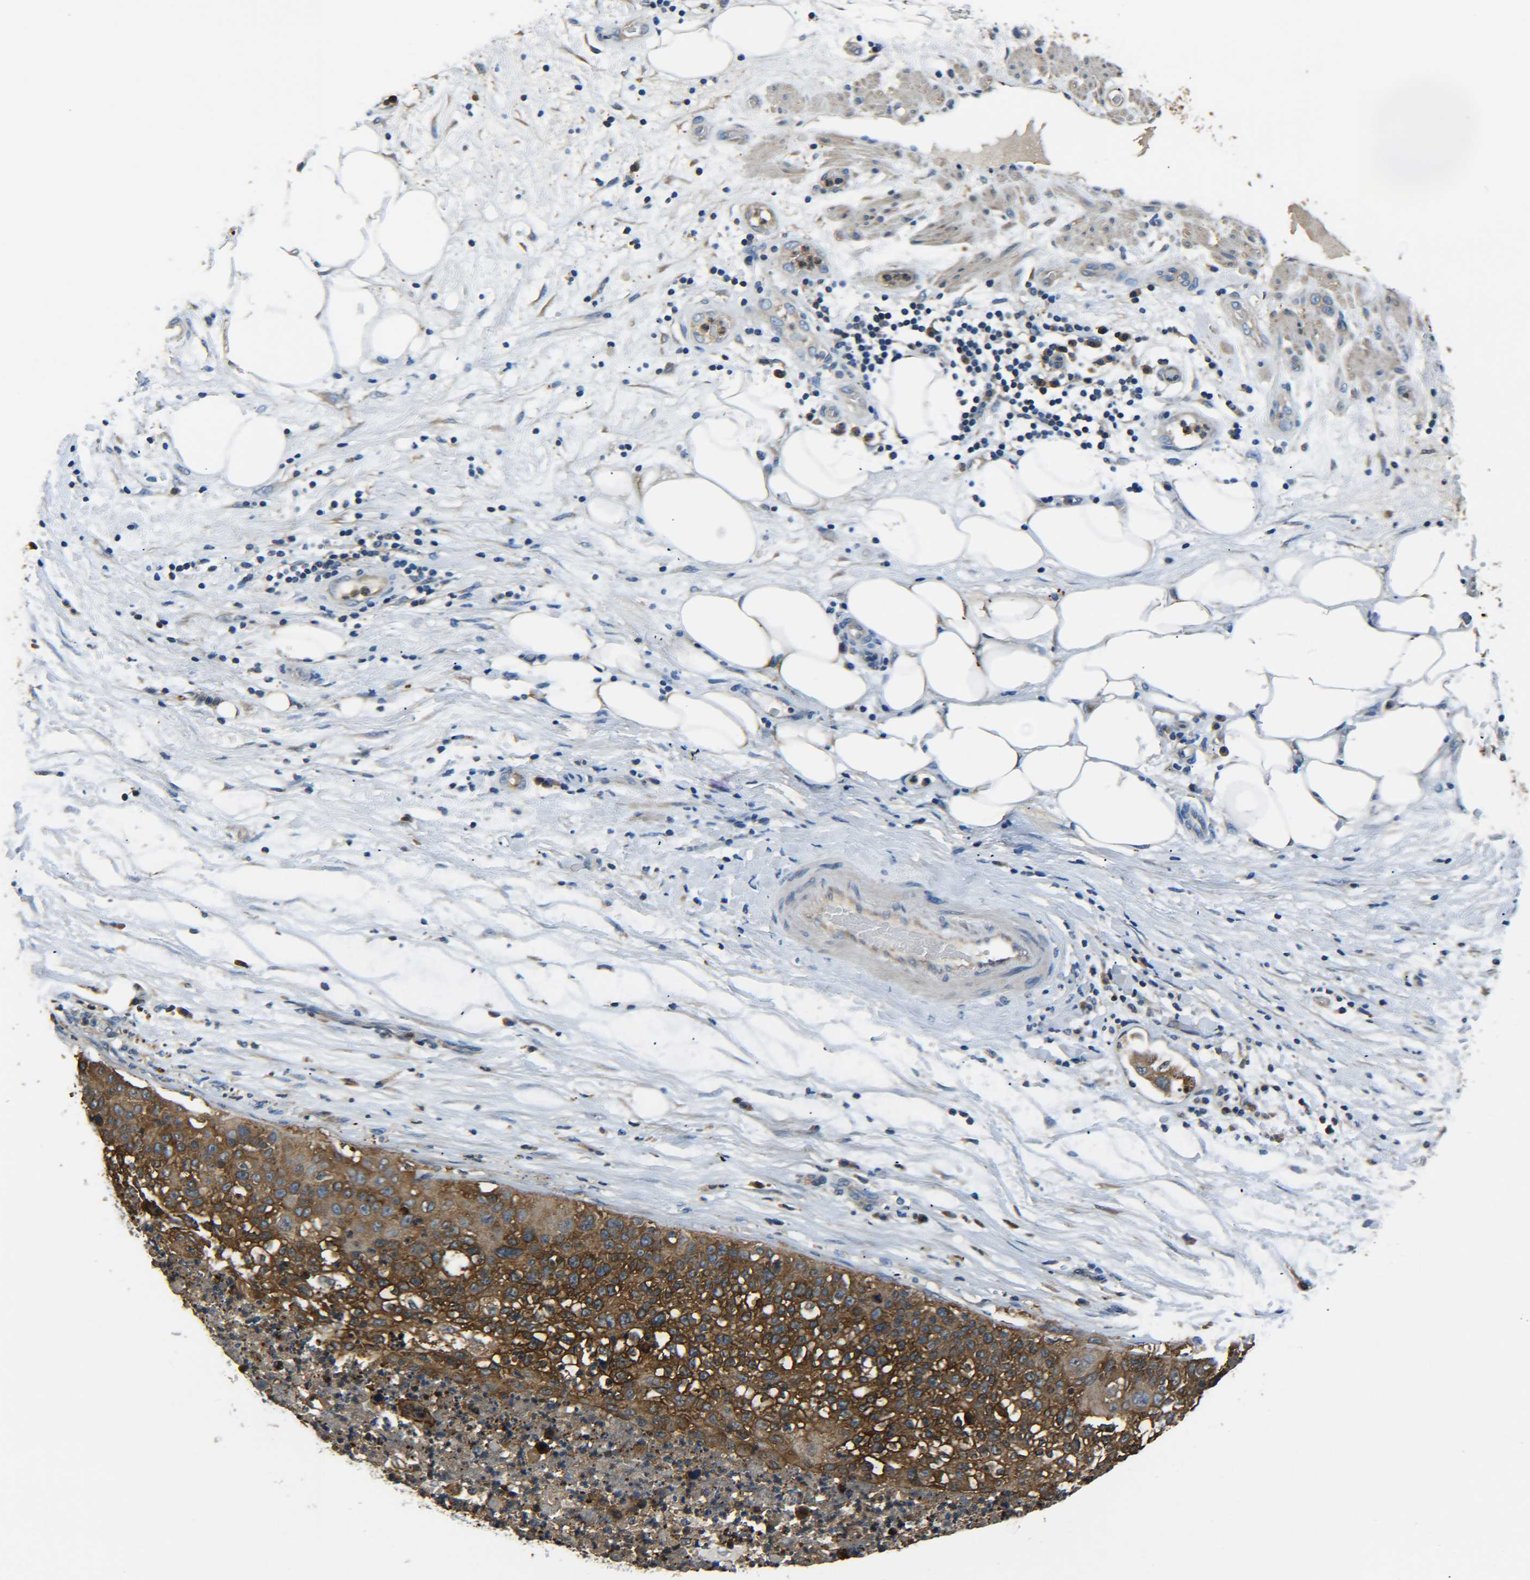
{"staining": {"intensity": "moderate", "quantity": ">75%", "location": "cytoplasmic/membranous"}, "tissue": "lung cancer", "cell_type": "Tumor cells", "image_type": "cancer", "snomed": [{"axis": "morphology", "description": "Inflammation, NOS"}, {"axis": "morphology", "description": "Squamous cell carcinoma, NOS"}, {"axis": "topography", "description": "Lymph node"}, {"axis": "topography", "description": "Soft tissue"}, {"axis": "topography", "description": "Lung"}], "caption": "The image shows staining of lung cancer, revealing moderate cytoplasmic/membranous protein positivity (brown color) within tumor cells.", "gene": "PREB", "patient": {"sex": "male", "age": 66}}